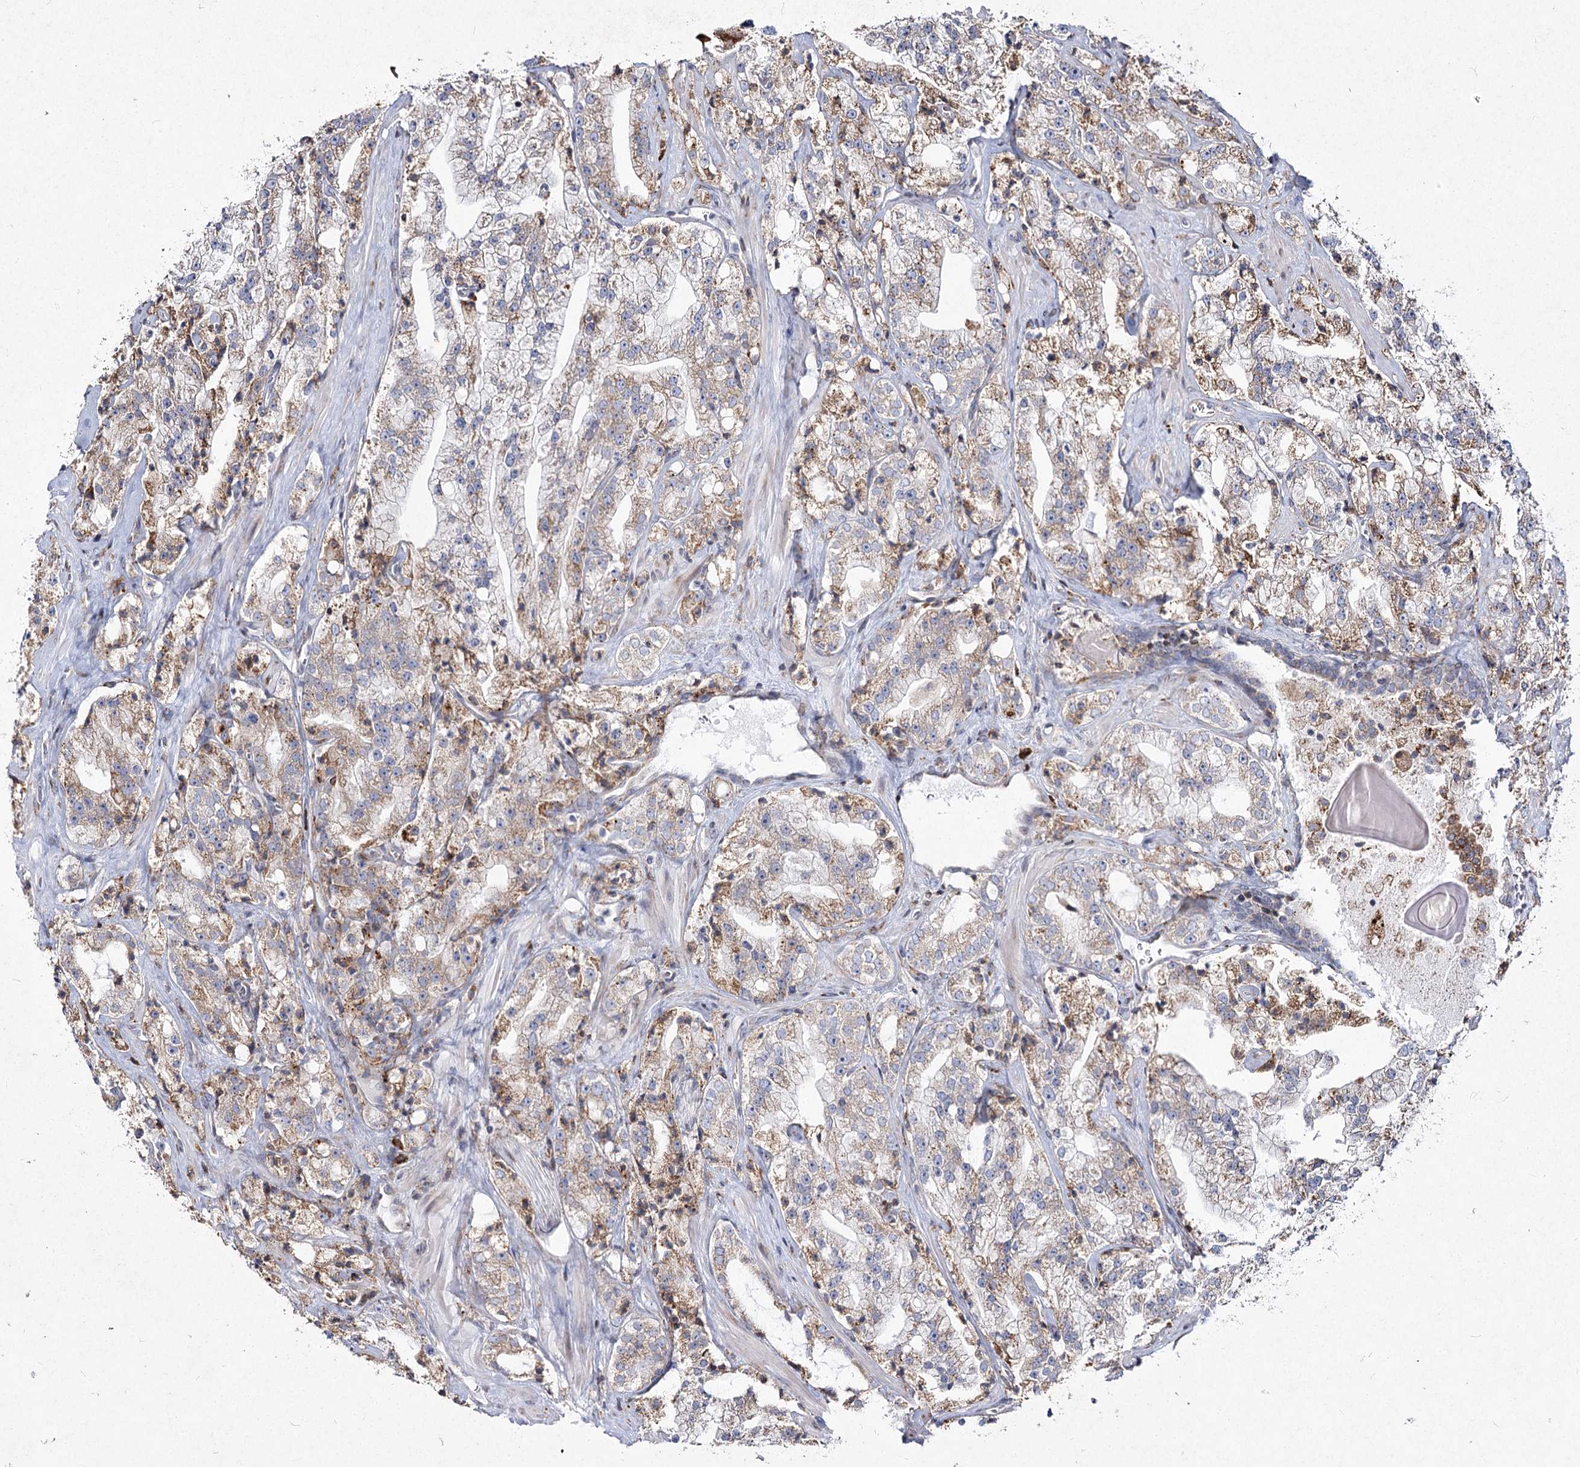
{"staining": {"intensity": "weak", "quantity": ">75%", "location": "cytoplasmic/membranous"}, "tissue": "prostate cancer", "cell_type": "Tumor cells", "image_type": "cancer", "snomed": [{"axis": "morphology", "description": "Adenocarcinoma, High grade"}, {"axis": "topography", "description": "Prostate"}], "caption": "About >75% of tumor cells in prostate adenocarcinoma (high-grade) show weak cytoplasmic/membranous protein staining as visualized by brown immunohistochemical staining.", "gene": "NHLRC2", "patient": {"sex": "male", "age": 64}}